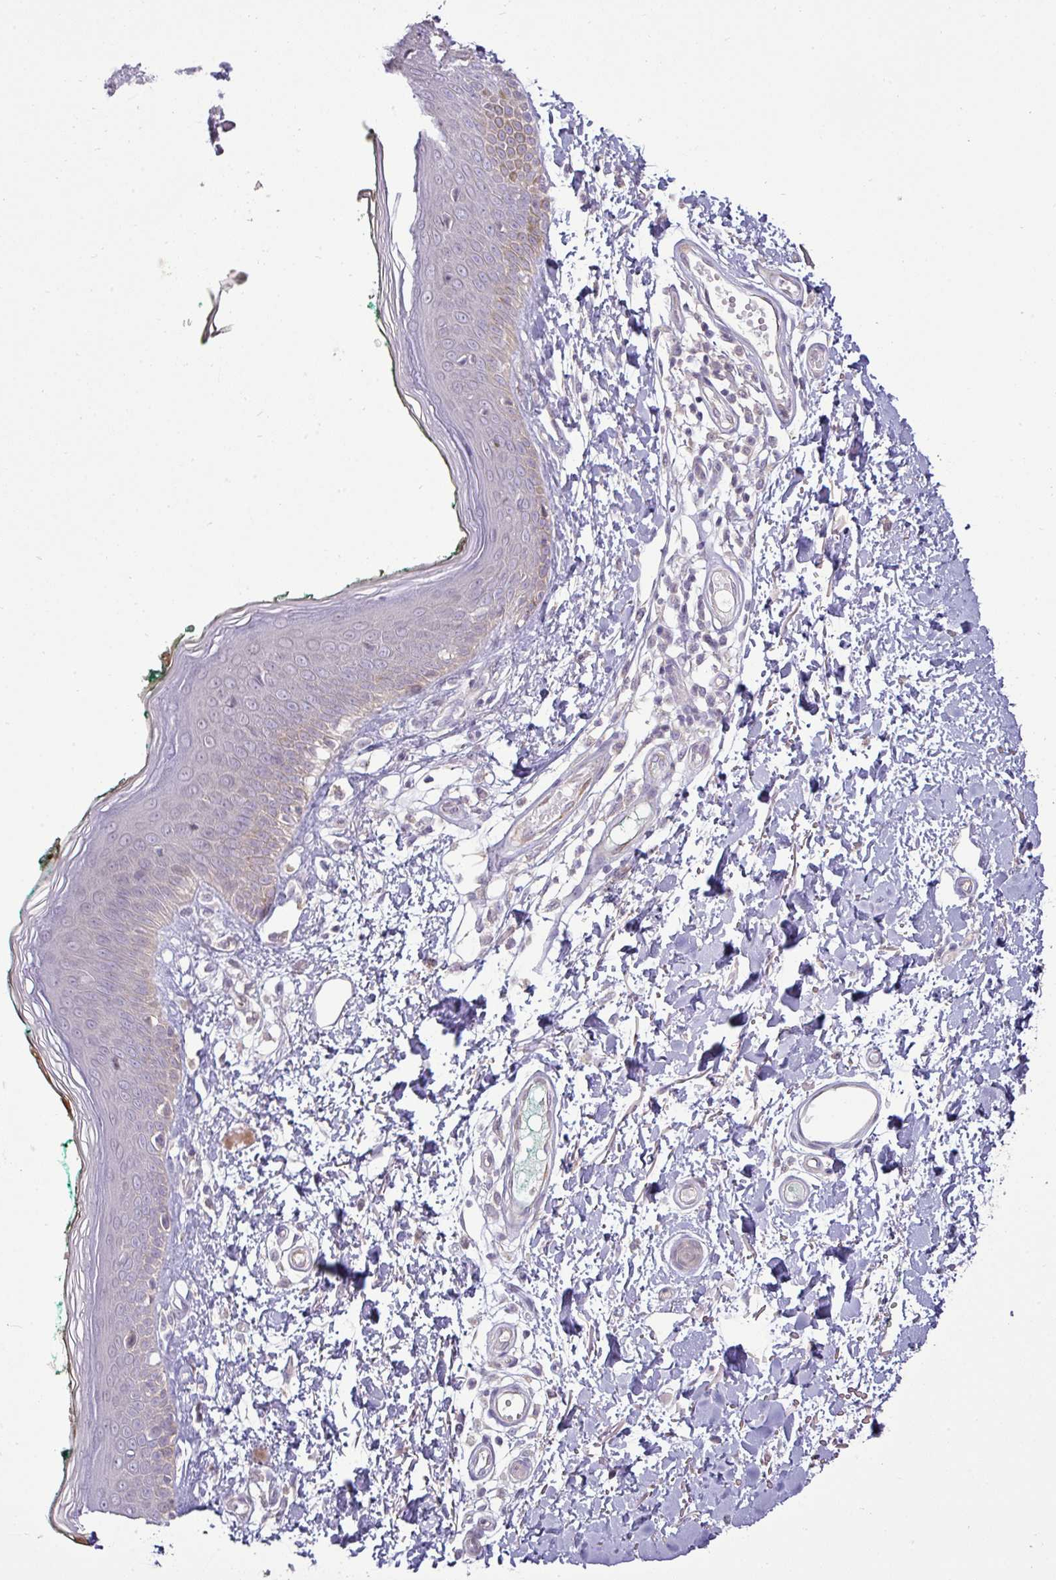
{"staining": {"intensity": "negative", "quantity": "none", "location": "none"}, "tissue": "skin", "cell_type": "Fibroblasts", "image_type": "normal", "snomed": [{"axis": "morphology", "description": "Normal tissue, NOS"}, {"axis": "morphology", "description": "Malignant melanoma, NOS"}, {"axis": "topography", "description": "Skin"}], "caption": "The photomicrograph demonstrates no staining of fibroblasts in unremarkable skin. (Brightfield microscopy of DAB (3,3'-diaminobenzidine) IHC at high magnification).", "gene": "APOM", "patient": {"sex": "male", "age": 62}}